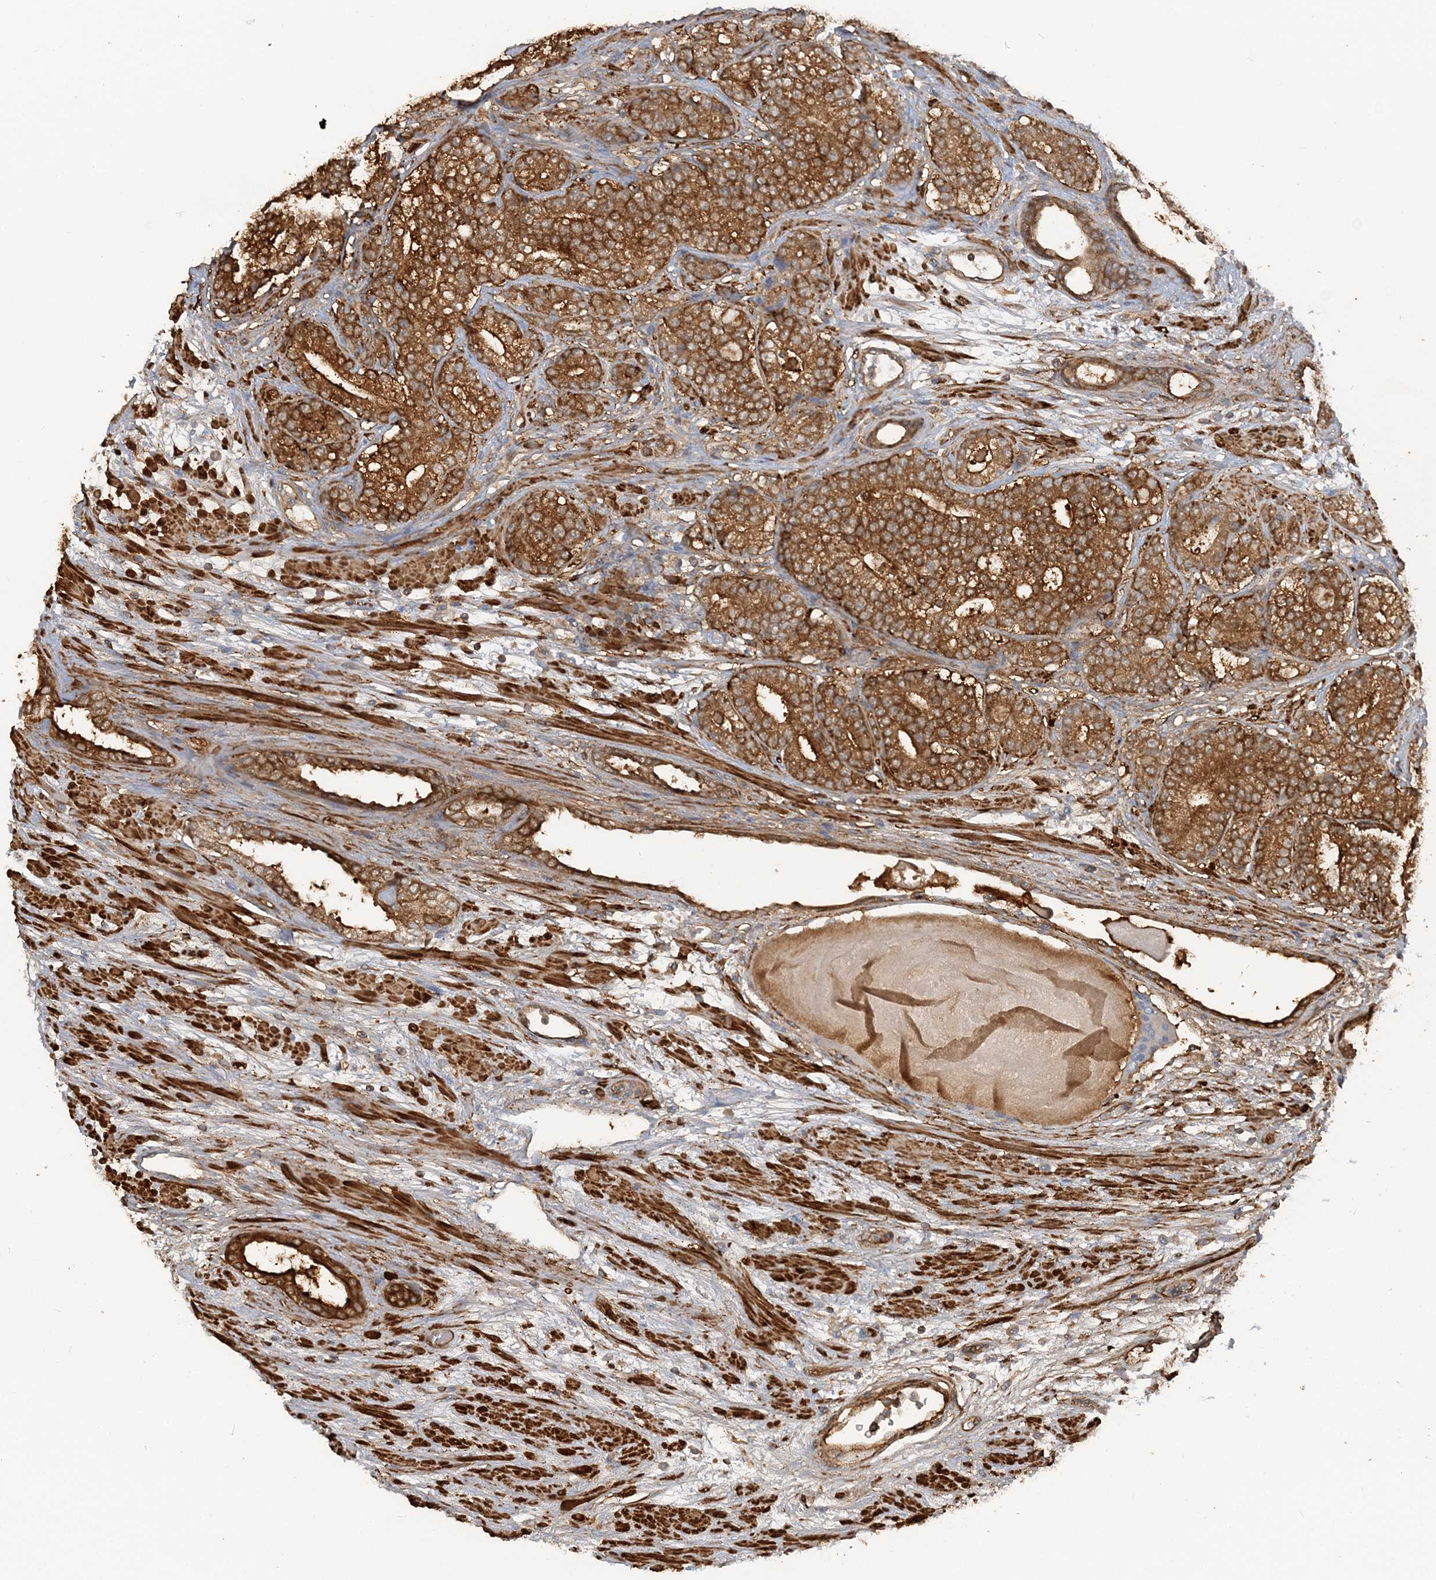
{"staining": {"intensity": "strong", "quantity": ">75%", "location": "cytoplasmic/membranous"}, "tissue": "prostate cancer", "cell_type": "Tumor cells", "image_type": "cancer", "snomed": [{"axis": "morphology", "description": "Adenocarcinoma, High grade"}, {"axis": "topography", "description": "Prostate"}], "caption": "This photomicrograph shows immunohistochemistry (IHC) staining of human prostate cancer, with high strong cytoplasmic/membranous expression in approximately >75% of tumor cells.", "gene": "DSTN", "patient": {"sex": "male", "age": 61}}